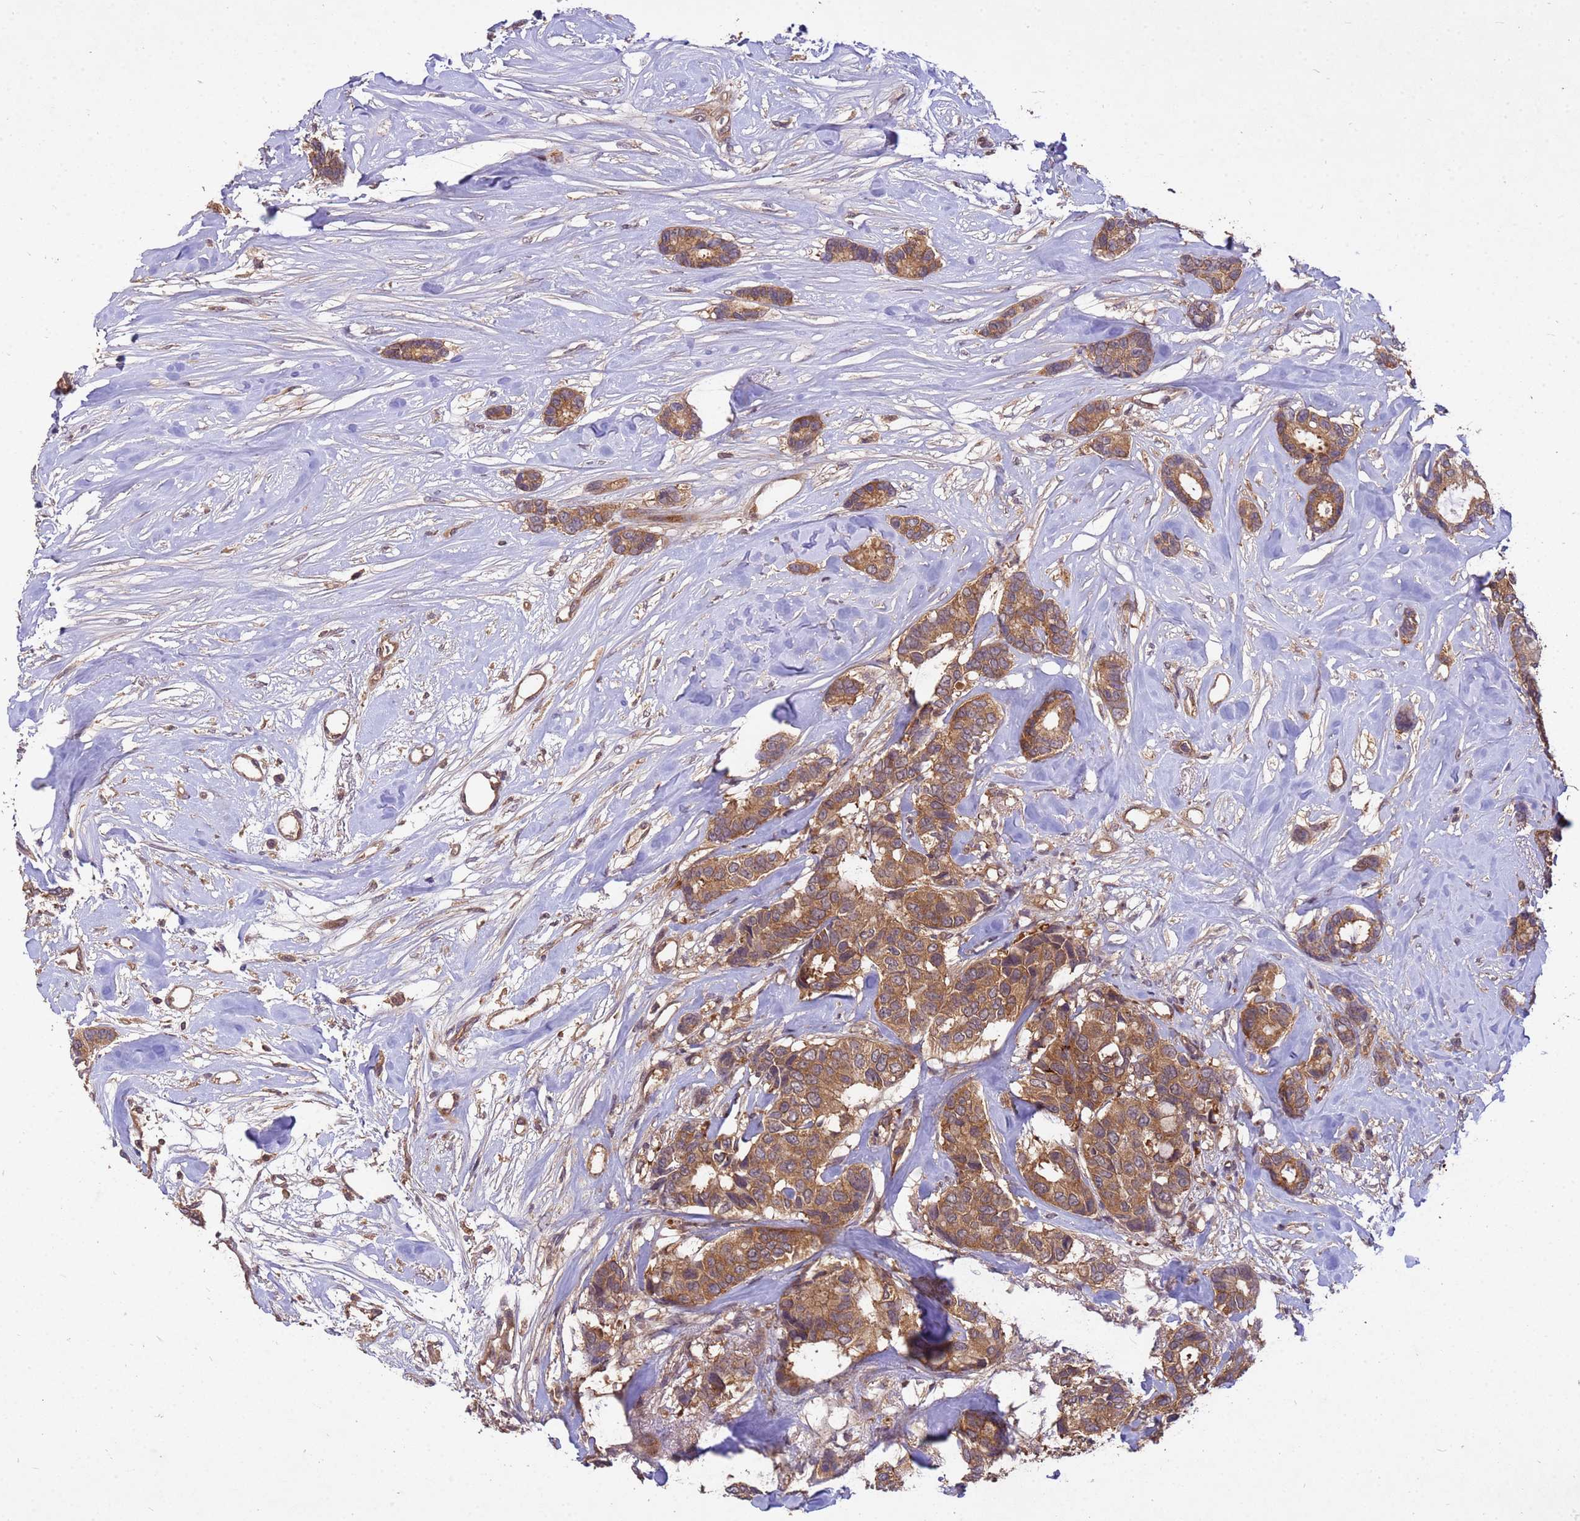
{"staining": {"intensity": "moderate", "quantity": ">75%", "location": "cytoplasmic/membranous"}, "tissue": "breast cancer", "cell_type": "Tumor cells", "image_type": "cancer", "snomed": [{"axis": "morphology", "description": "Duct carcinoma"}, {"axis": "topography", "description": "Breast"}], "caption": "Human intraductal carcinoma (breast) stained with a brown dye exhibits moderate cytoplasmic/membranous positive positivity in approximately >75% of tumor cells.", "gene": "PPP2CB", "patient": {"sex": "female", "age": 87}}